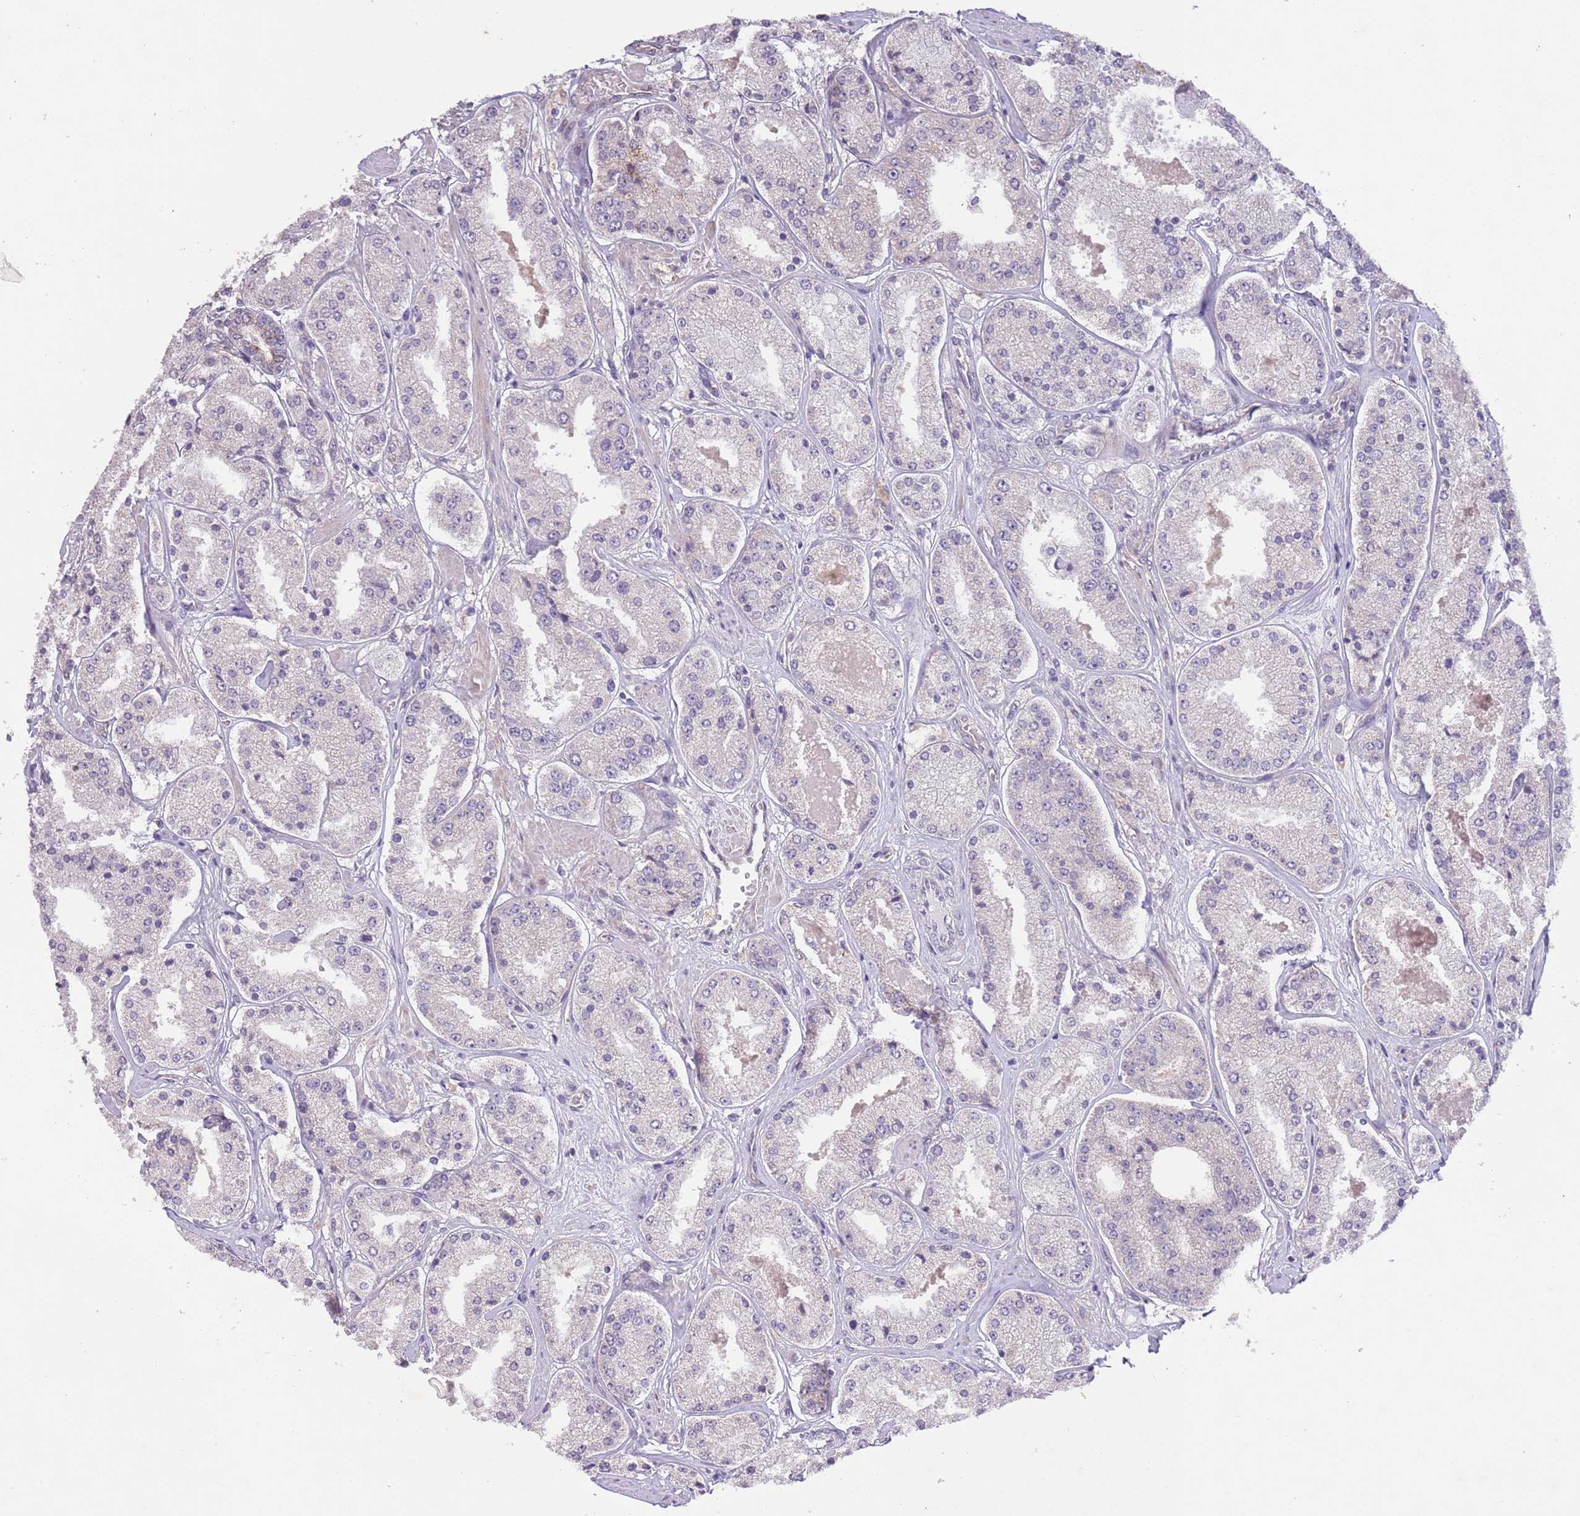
{"staining": {"intensity": "negative", "quantity": "none", "location": "none"}, "tissue": "prostate cancer", "cell_type": "Tumor cells", "image_type": "cancer", "snomed": [{"axis": "morphology", "description": "Adenocarcinoma, High grade"}, {"axis": "topography", "description": "Prostate"}], "caption": "This is a micrograph of immunohistochemistry staining of prostate cancer (high-grade adenocarcinoma), which shows no staining in tumor cells. Brightfield microscopy of immunohistochemistry (IHC) stained with DAB (brown) and hematoxylin (blue), captured at high magnification.", "gene": "ZNF658", "patient": {"sex": "male", "age": 63}}